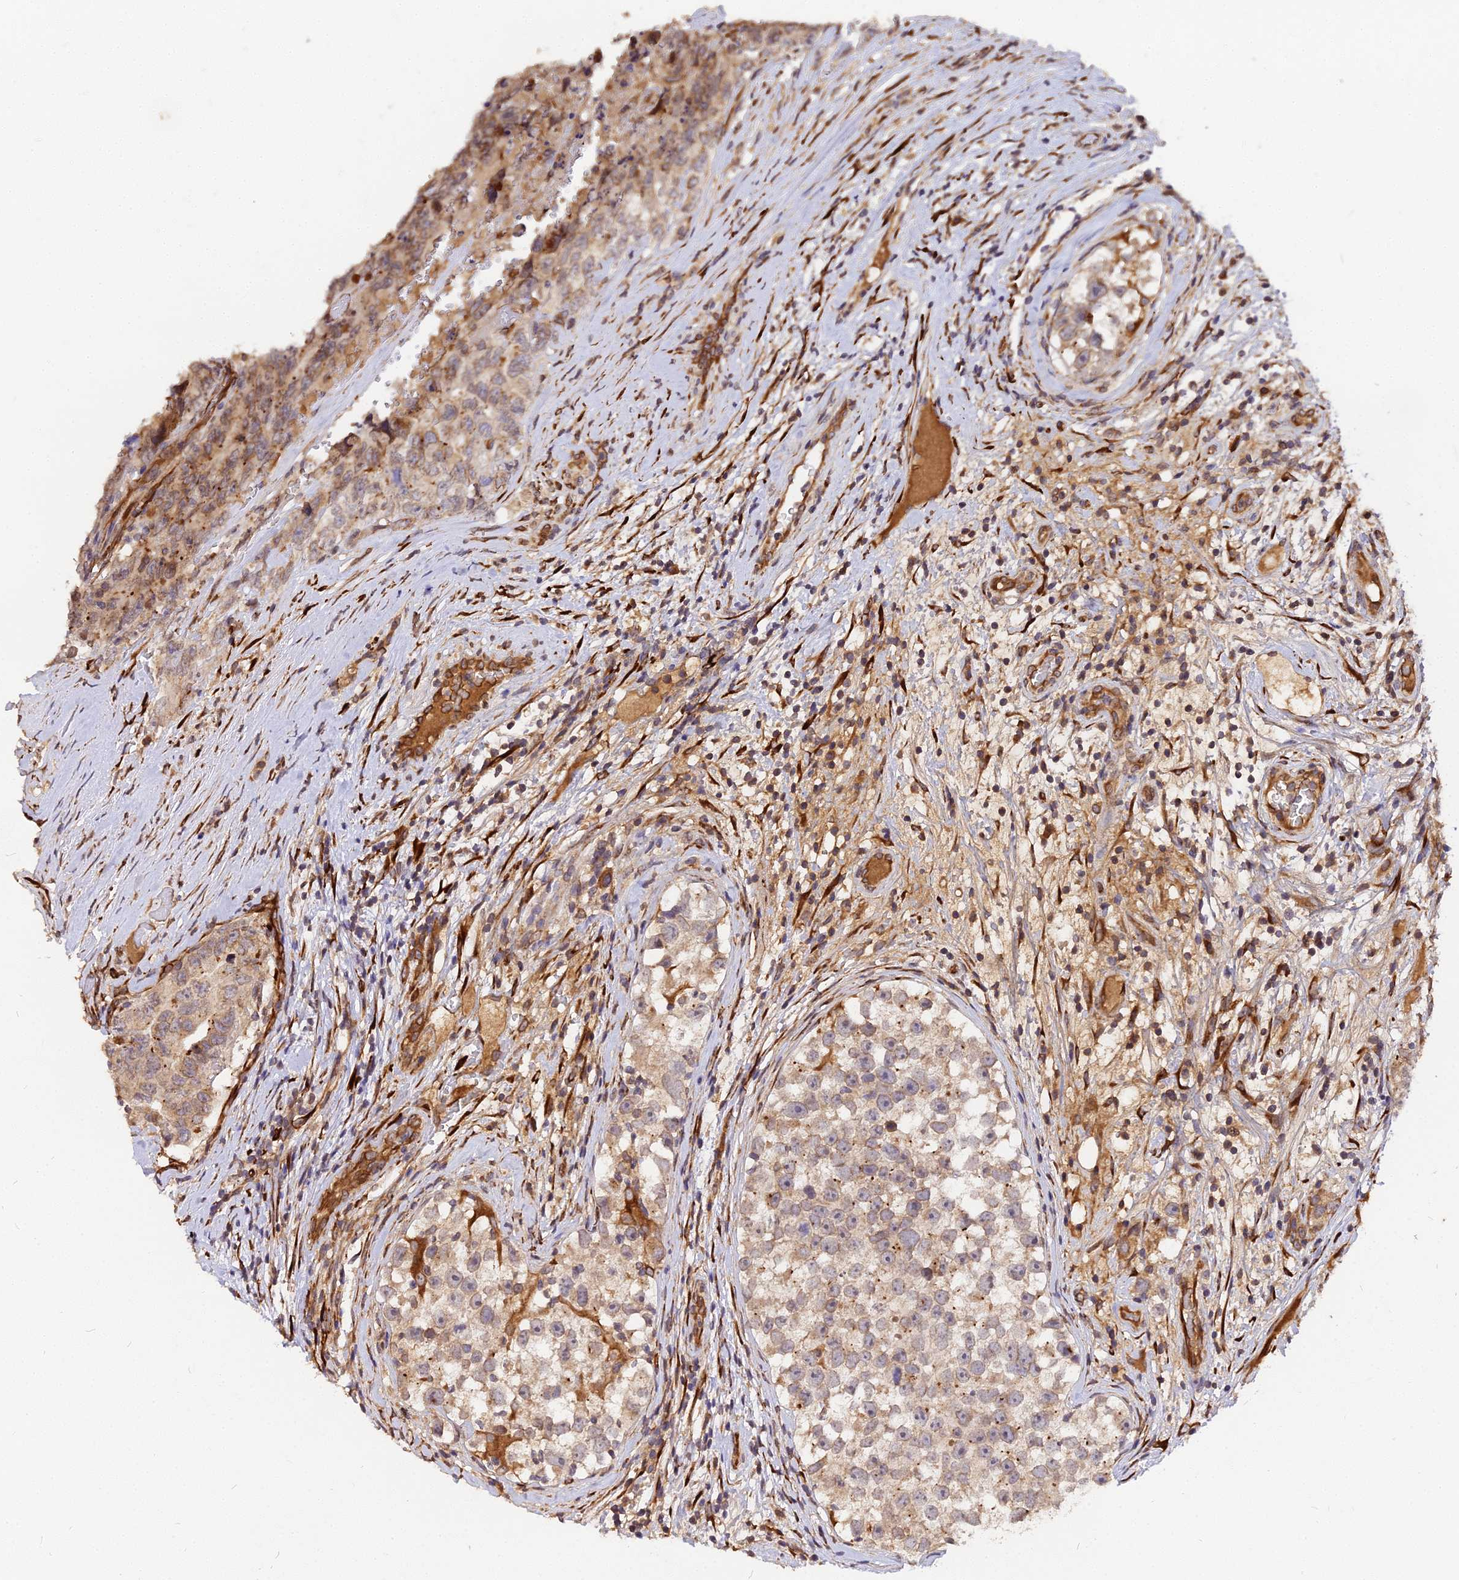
{"staining": {"intensity": "moderate", "quantity": ">75%", "location": "cytoplasmic/membranous"}, "tissue": "testis cancer", "cell_type": "Tumor cells", "image_type": "cancer", "snomed": [{"axis": "morphology", "description": "Carcinoma, Embryonal, NOS"}, {"axis": "topography", "description": "Testis"}], "caption": "The micrograph exhibits staining of embryonal carcinoma (testis), revealing moderate cytoplasmic/membranous protein staining (brown color) within tumor cells. Using DAB (brown) and hematoxylin (blue) stains, captured at high magnification using brightfield microscopy.", "gene": "PDE4D", "patient": {"sex": "male", "age": 45}}